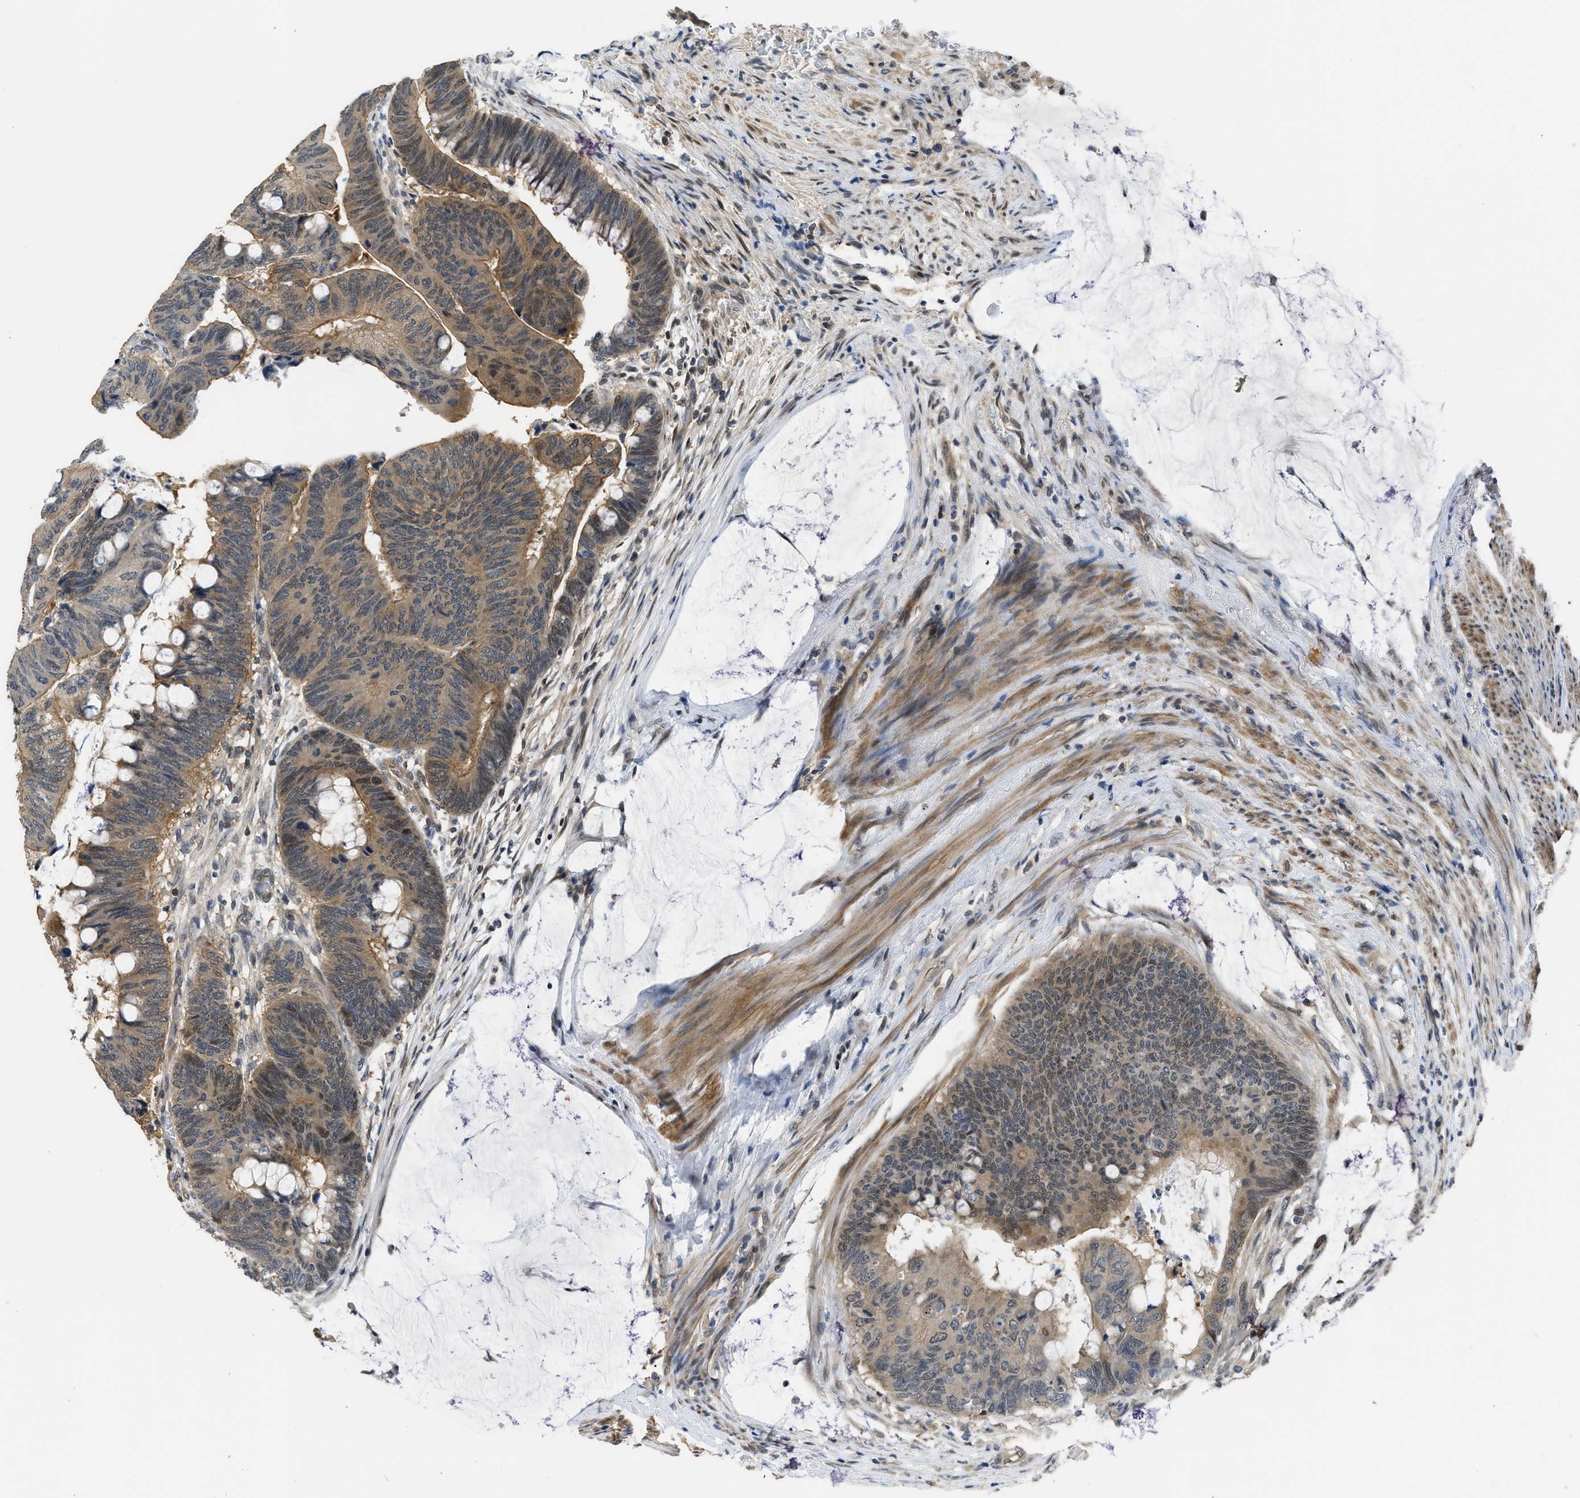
{"staining": {"intensity": "moderate", "quantity": ">75%", "location": "cytoplasmic/membranous"}, "tissue": "colorectal cancer", "cell_type": "Tumor cells", "image_type": "cancer", "snomed": [{"axis": "morphology", "description": "Normal tissue, NOS"}, {"axis": "morphology", "description": "Adenocarcinoma, NOS"}, {"axis": "topography", "description": "Rectum"}], "caption": "Immunohistochemical staining of human colorectal cancer (adenocarcinoma) displays medium levels of moderate cytoplasmic/membranous protein positivity in about >75% of tumor cells.", "gene": "TES", "patient": {"sex": "male", "age": 92}}